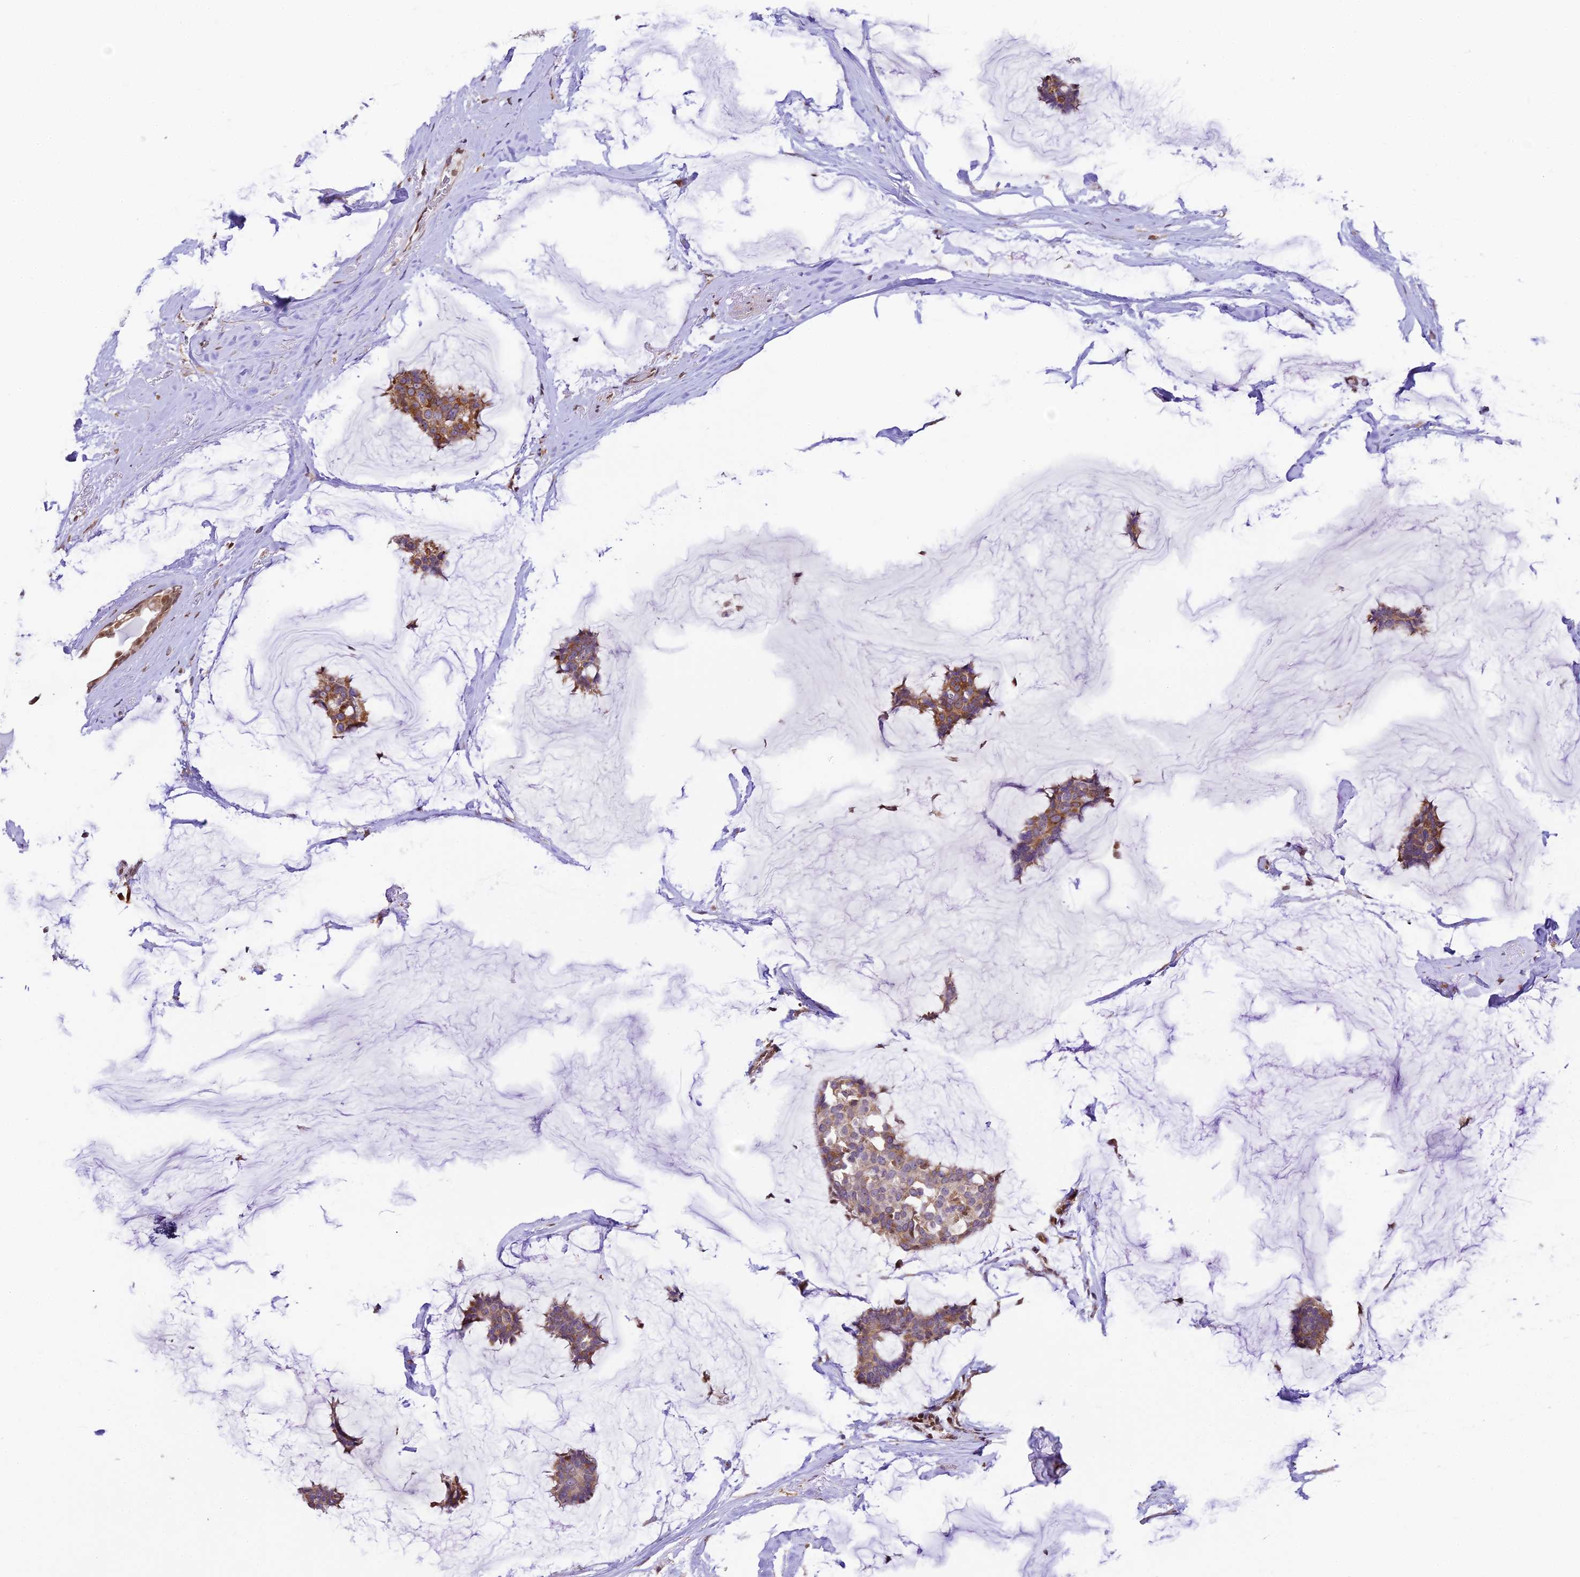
{"staining": {"intensity": "moderate", "quantity": "<25%", "location": "cytoplasmic/membranous"}, "tissue": "breast cancer", "cell_type": "Tumor cells", "image_type": "cancer", "snomed": [{"axis": "morphology", "description": "Duct carcinoma"}, {"axis": "topography", "description": "Breast"}], "caption": "The histopathology image exhibits a brown stain indicating the presence of a protein in the cytoplasmic/membranous of tumor cells in breast intraductal carcinoma.", "gene": "TRIM22", "patient": {"sex": "female", "age": 93}}